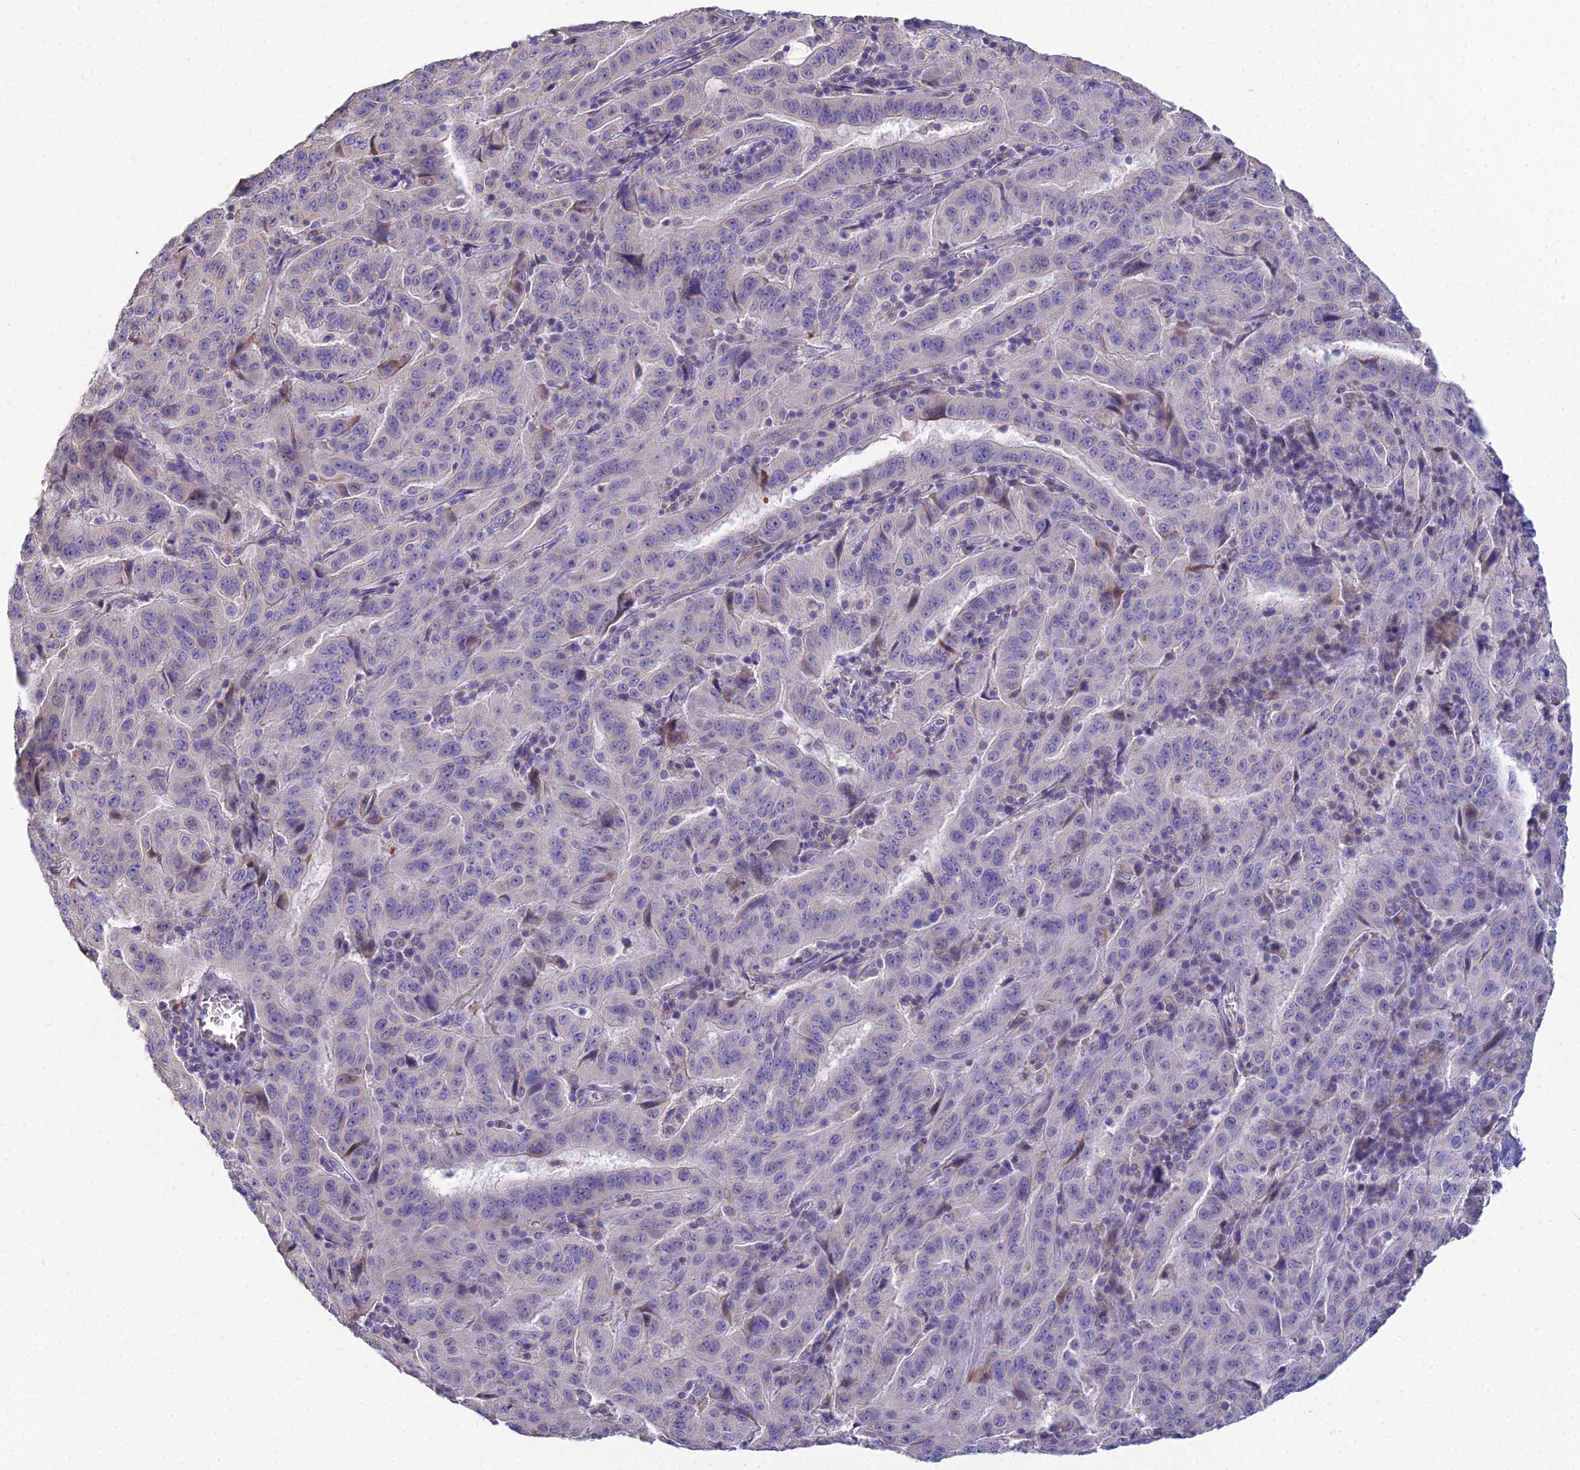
{"staining": {"intensity": "negative", "quantity": "none", "location": "none"}, "tissue": "pancreatic cancer", "cell_type": "Tumor cells", "image_type": "cancer", "snomed": [{"axis": "morphology", "description": "Adenocarcinoma, NOS"}, {"axis": "topography", "description": "Pancreas"}], "caption": "The histopathology image displays no staining of tumor cells in pancreatic cancer (adenocarcinoma).", "gene": "CFAP206", "patient": {"sex": "male", "age": 63}}